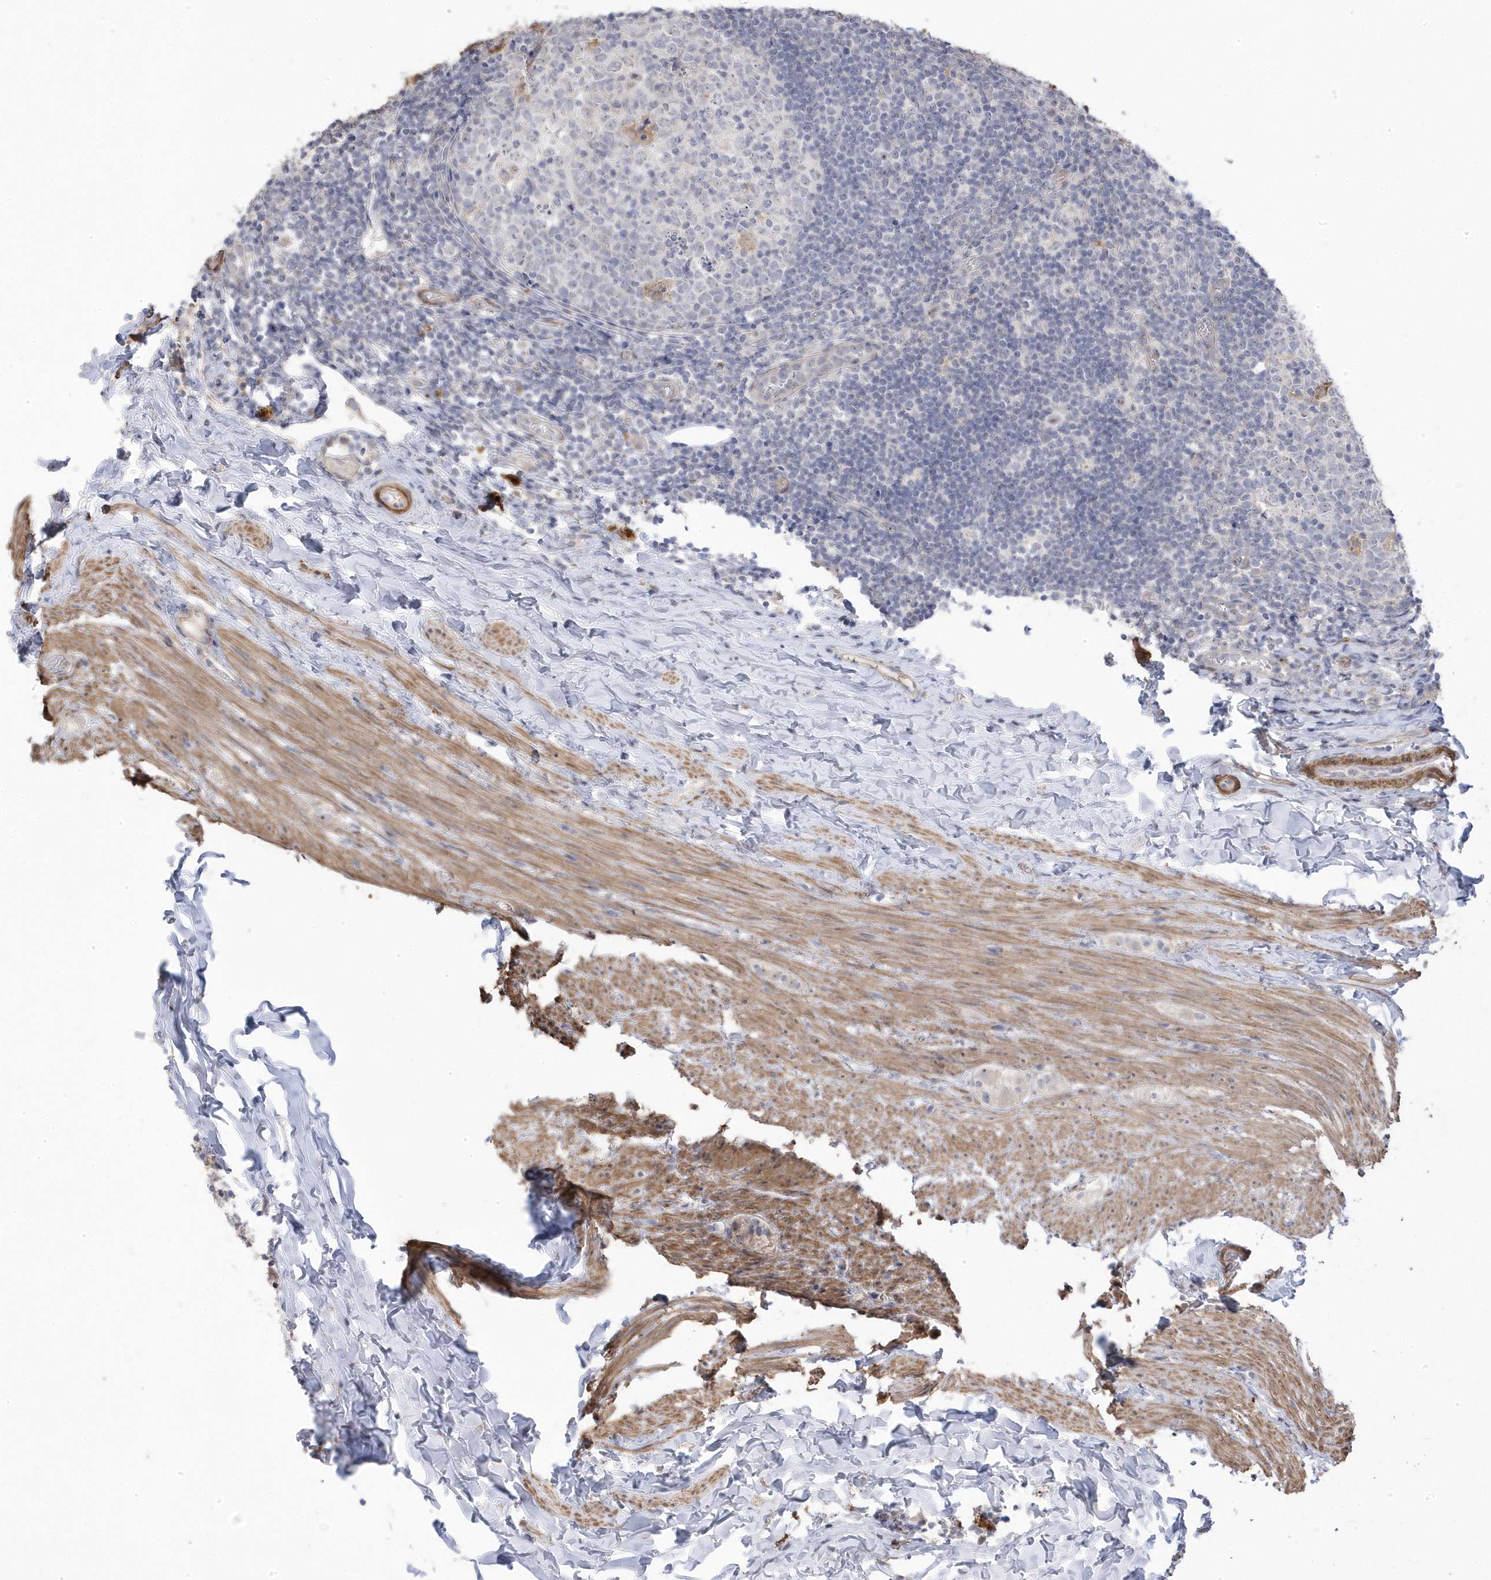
{"staining": {"intensity": "strong", "quantity": "25%-75%", "location": "cytoplasmic/membranous"}, "tissue": "appendix", "cell_type": "Glandular cells", "image_type": "normal", "snomed": [{"axis": "morphology", "description": "Normal tissue, NOS"}, {"axis": "topography", "description": "Appendix"}], "caption": "The micrograph exhibits a brown stain indicating the presence of a protein in the cytoplasmic/membranous of glandular cells in appendix. (IHC, brightfield microscopy, high magnification).", "gene": "GTPBP6", "patient": {"sex": "male", "age": 8}}